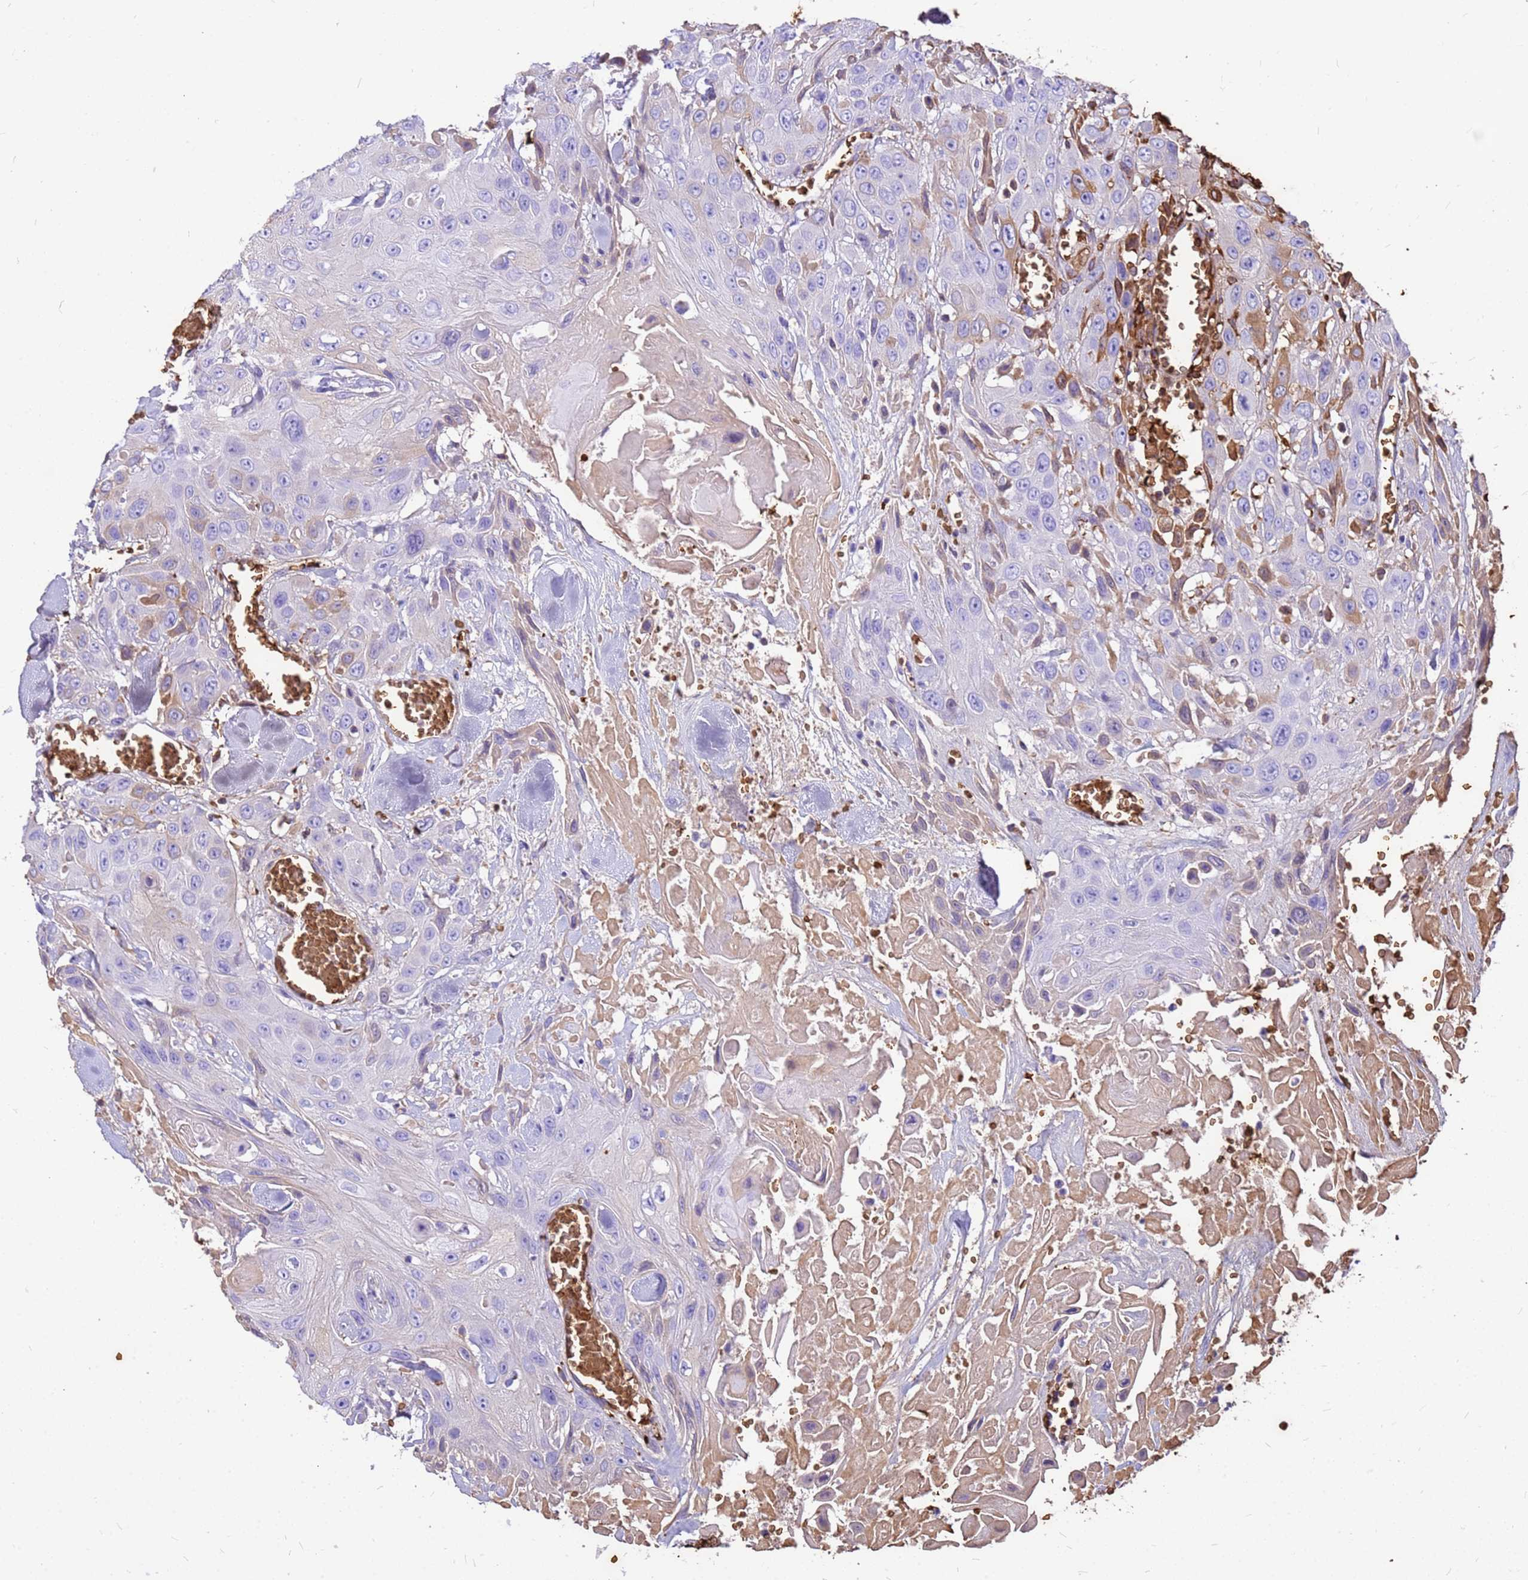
{"staining": {"intensity": "negative", "quantity": "none", "location": "none"}, "tissue": "head and neck cancer", "cell_type": "Tumor cells", "image_type": "cancer", "snomed": [{"axis": "morphology", "description": "Squamous cell carcinoma, NOS"}, {"axis": "topography", "description": "Head-Neck"}], "caption": "Human head and neck cancer stained for a protein using immunohistochemistry demonstrates no expression in tumor cells.", "gene": "HBA2", "patient": {"sex": "male", "age": 81}}